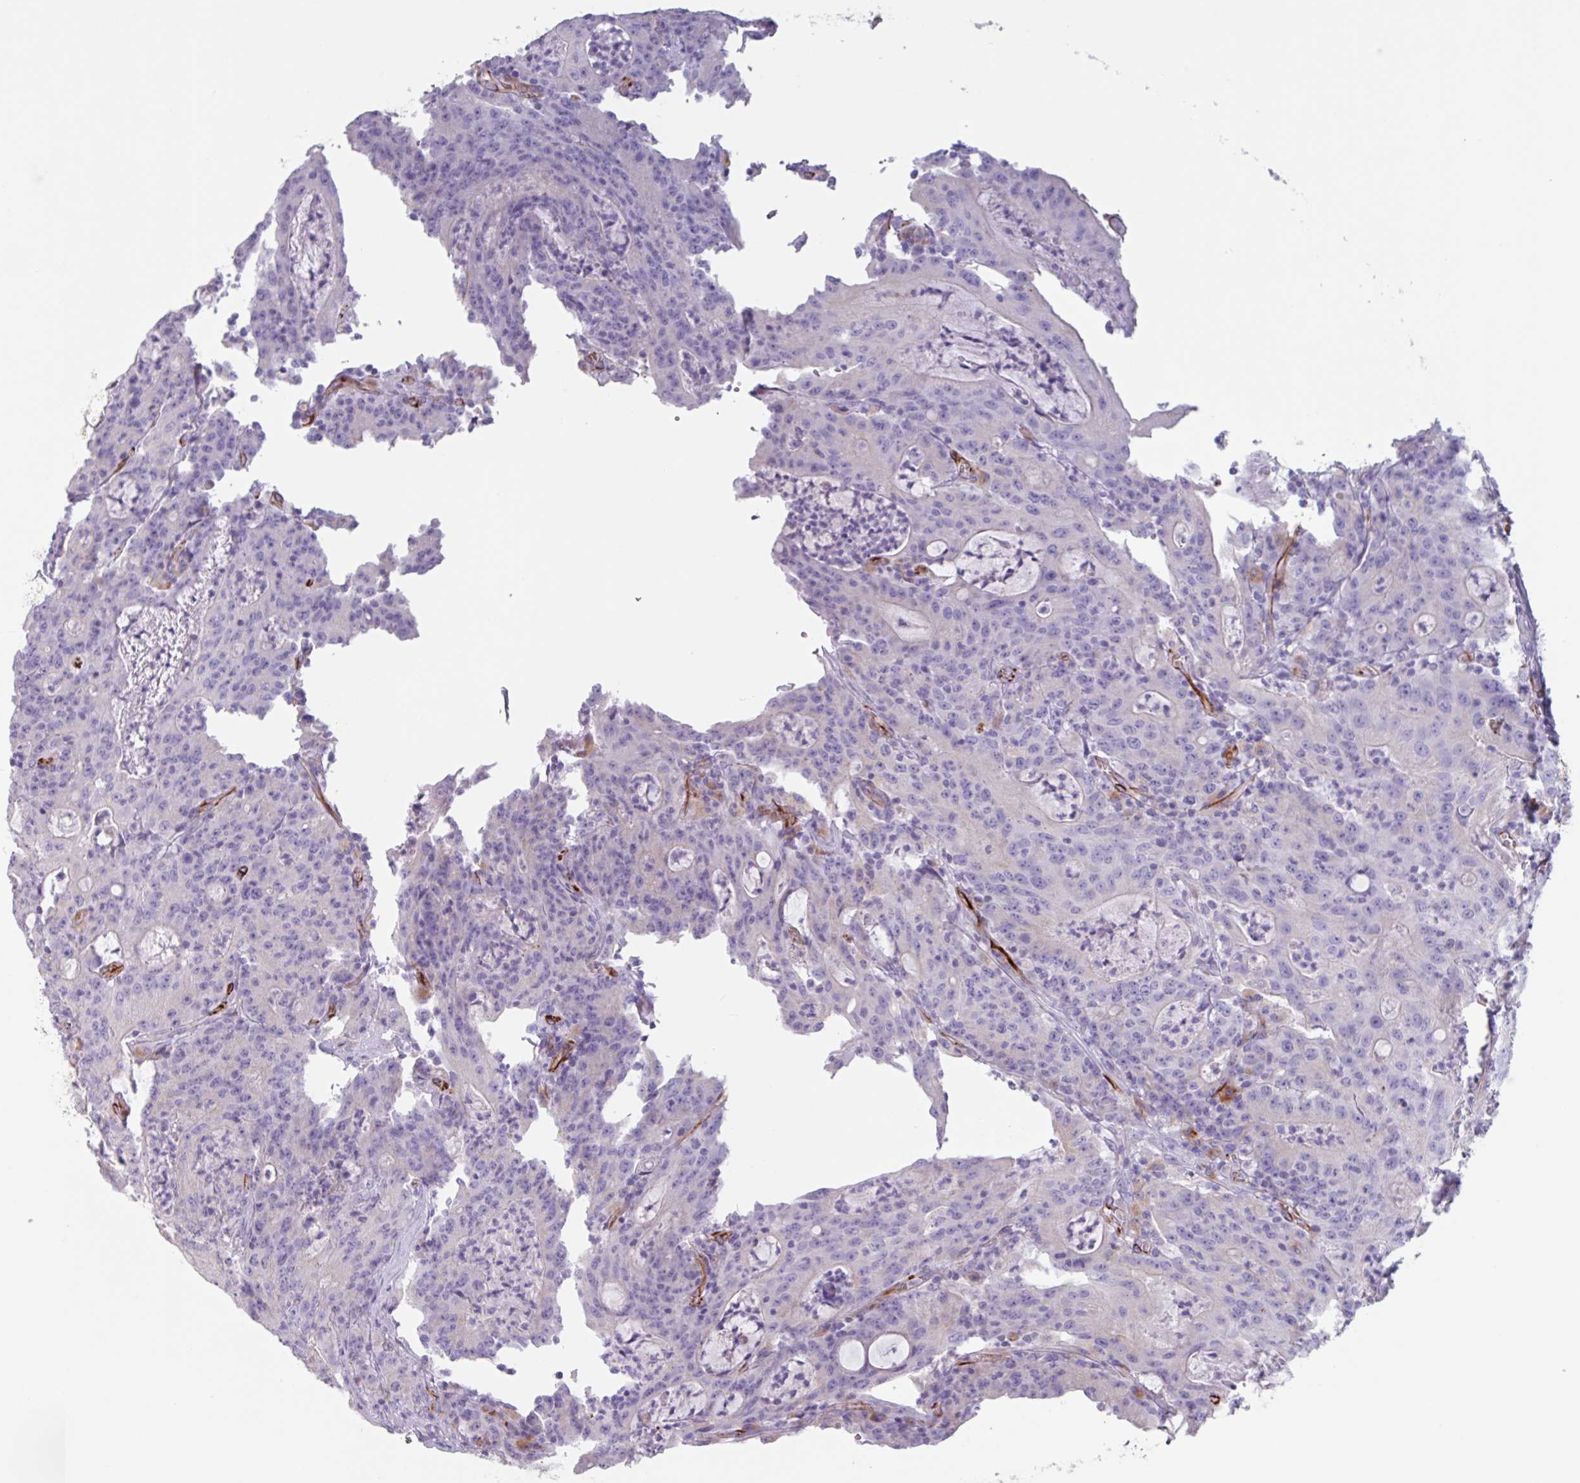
{"staining": {"intensity": "negative", "quantity": "none", "location": "none"}, "tissue": "colorectal cancer", "cell_type": "Tumor cells", "image_type": "cancer", "snomed": [{"axis": "morphology", "description": "Adenocarcinoma, NOS"}, {"axis": "topography", "description": "Colon"}], "caption": "This is a photomicrograph of immunohistochemistry staining of adenocarcinoma (colorectal), which shows no expression in tumor cells.", "gene": "BTD", "patient": {"sex": "male", "age": 83}}